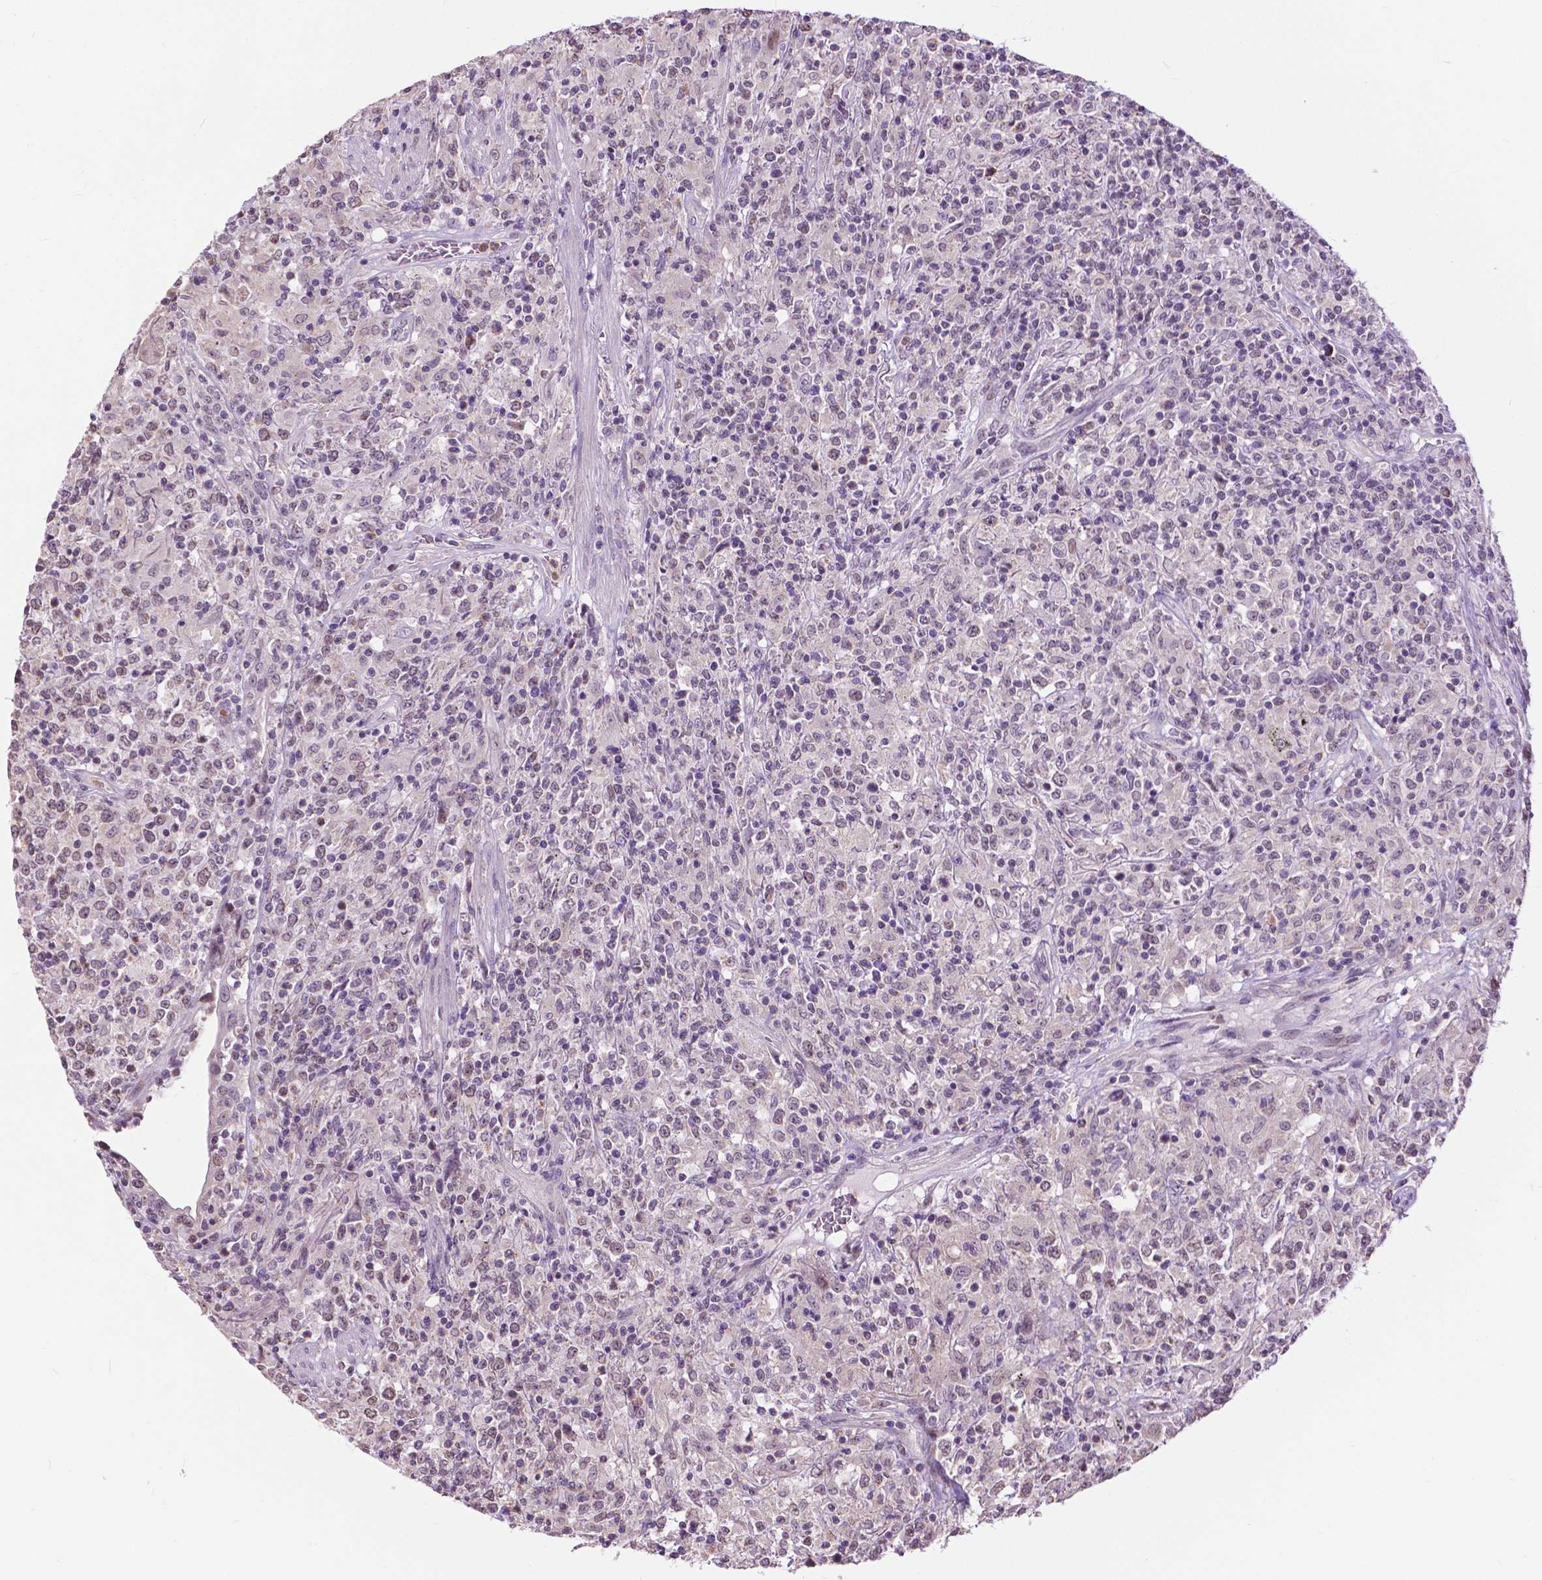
{"staining": {"intensity": "negative", "quantity": "none", "location": "none"}, "tissue": "lymphoma", "cell_type": "Tumor cells", "image_type": "cancer", "snomed": [{"axis": "morphology", "description": "Malignant lymphoma, non-Hodgkin's type, High grade"}, {"axis": "topography", "description": "Lung"}], "caption": "High power microscopy histopathology image of an immunohistochemistry histopathology image of lymphoma, revealing no significant staining in tumor cells.", "gene": "TTC9B", "patient": {"sex": "male", "age": 79}}